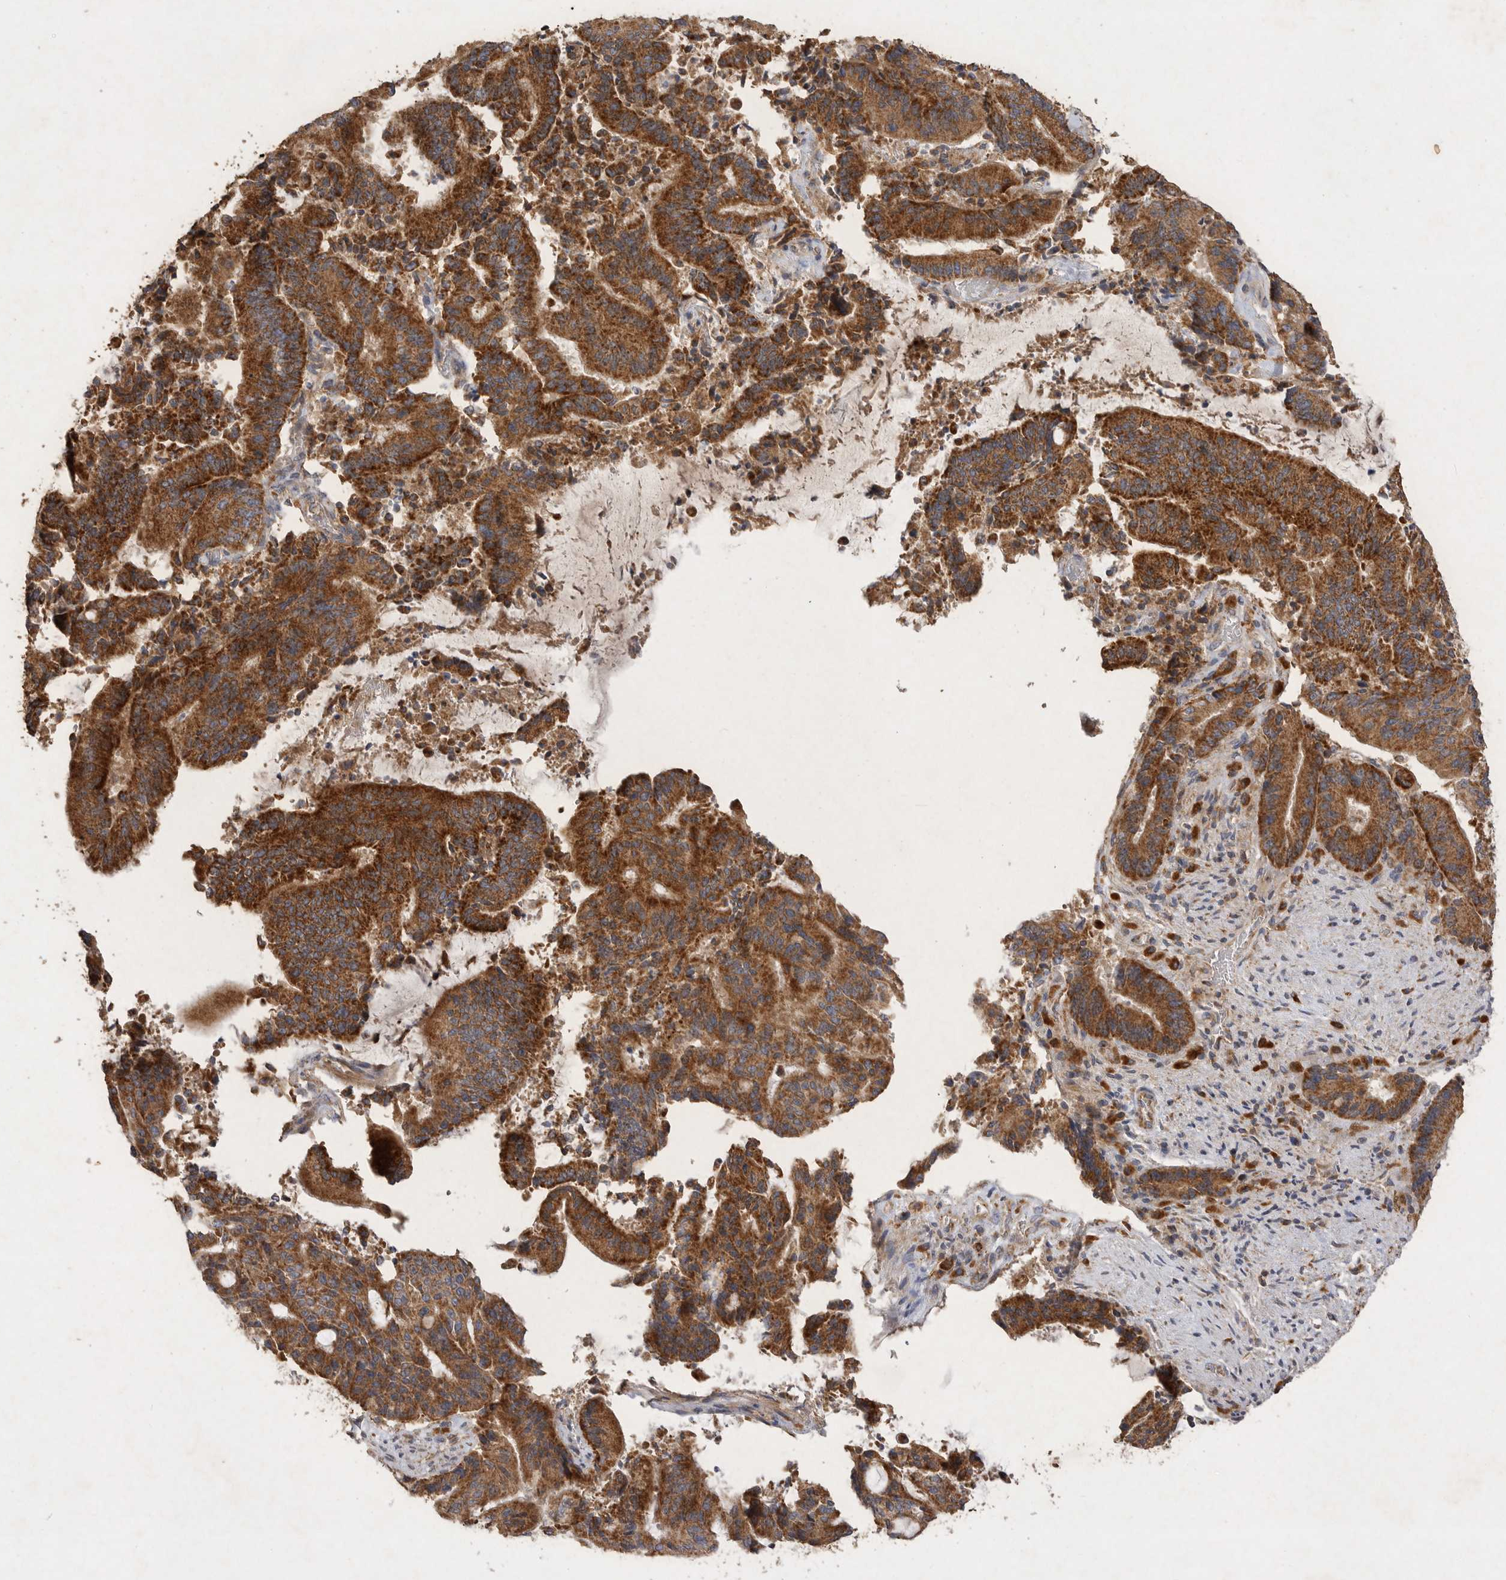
{"staining": {"intensity": "strong", "quantity": ">75%", "location": "cytoplasmic/membranous"}, "tissue": "liver cancer", "cell_type": "Tumor cells", "image_type": "cancer", "snomed": [{"axis": "morphology", "description": "Normal tissue, NOS"}, {"axis": "morphology", "description": "Cholangiocarcinoma"}, {"axis": "topography", "description": "Liver"}, {"axis": "topography", "description": "Peripheral nerve tissue"}], "caption": "Immunohistochemical staining of human cholangiocarcinoma (liver) exhibits high levels of strong cytoplasmic/membranous protein expression in about >75% of tumor cells.", "gene": "MRPL41", "patient": {"sex": "female", "age": 73}}